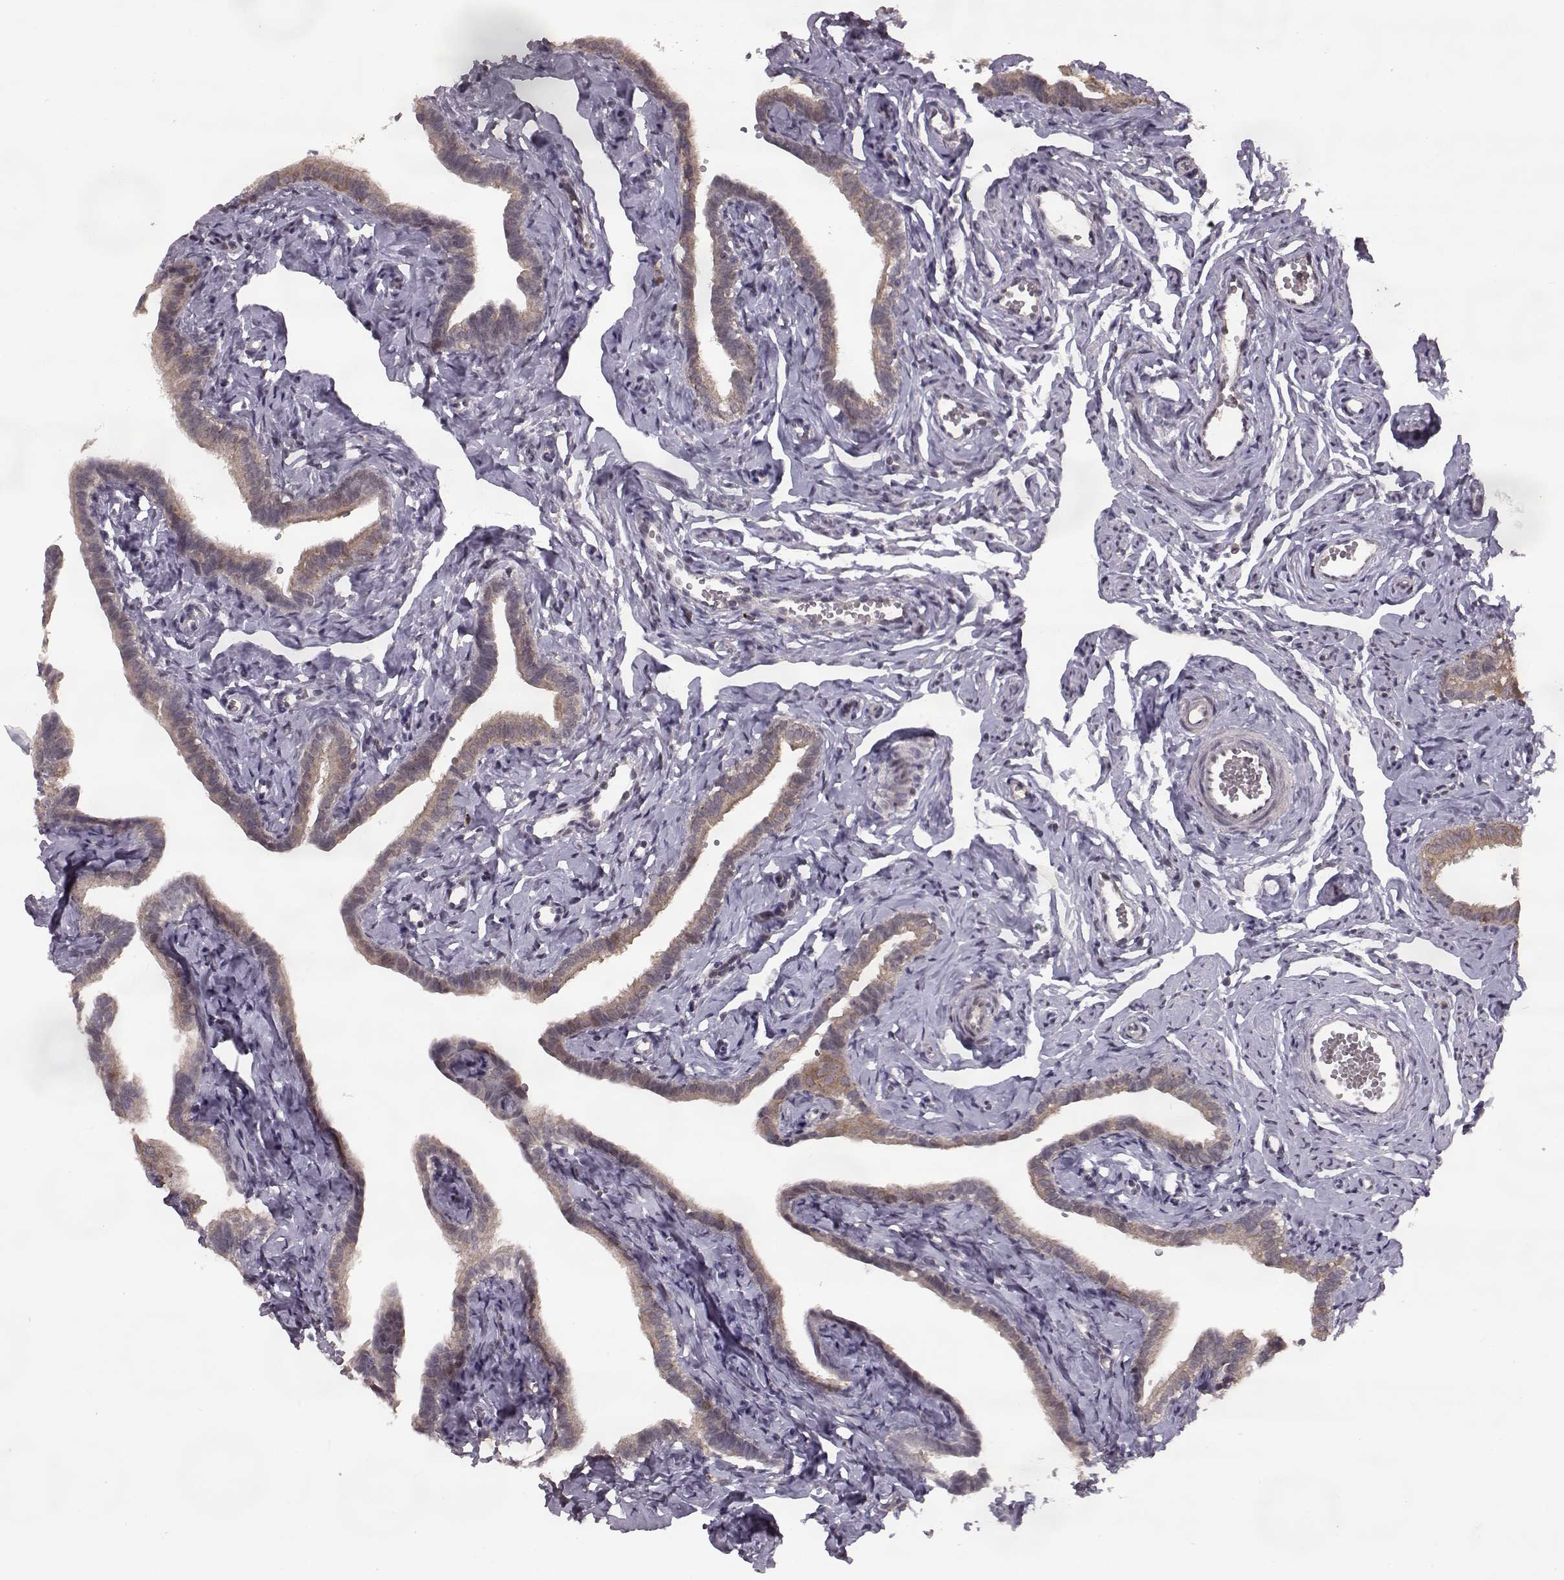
{"staining": {"intensity": "weak", "quantity": ">75%", "location": "cytoplasmic/membranous"}, "tissue": "fallopian tube", "cell_type": "Glandular cells", "image_type": "normal", "snomed": [{"axis": "morphology", "description": "Normal tissue, NOS"}, {"axis": "topography", "description": "Fallopian tube"}], "caption": "A brown stain labels weak cytoplasmic/membranous expression of a protein in glandular cells of unremarkable human fallopian tube.", "gene": "ELOVL5", "patient": {"sex": "female", "age": 41}}